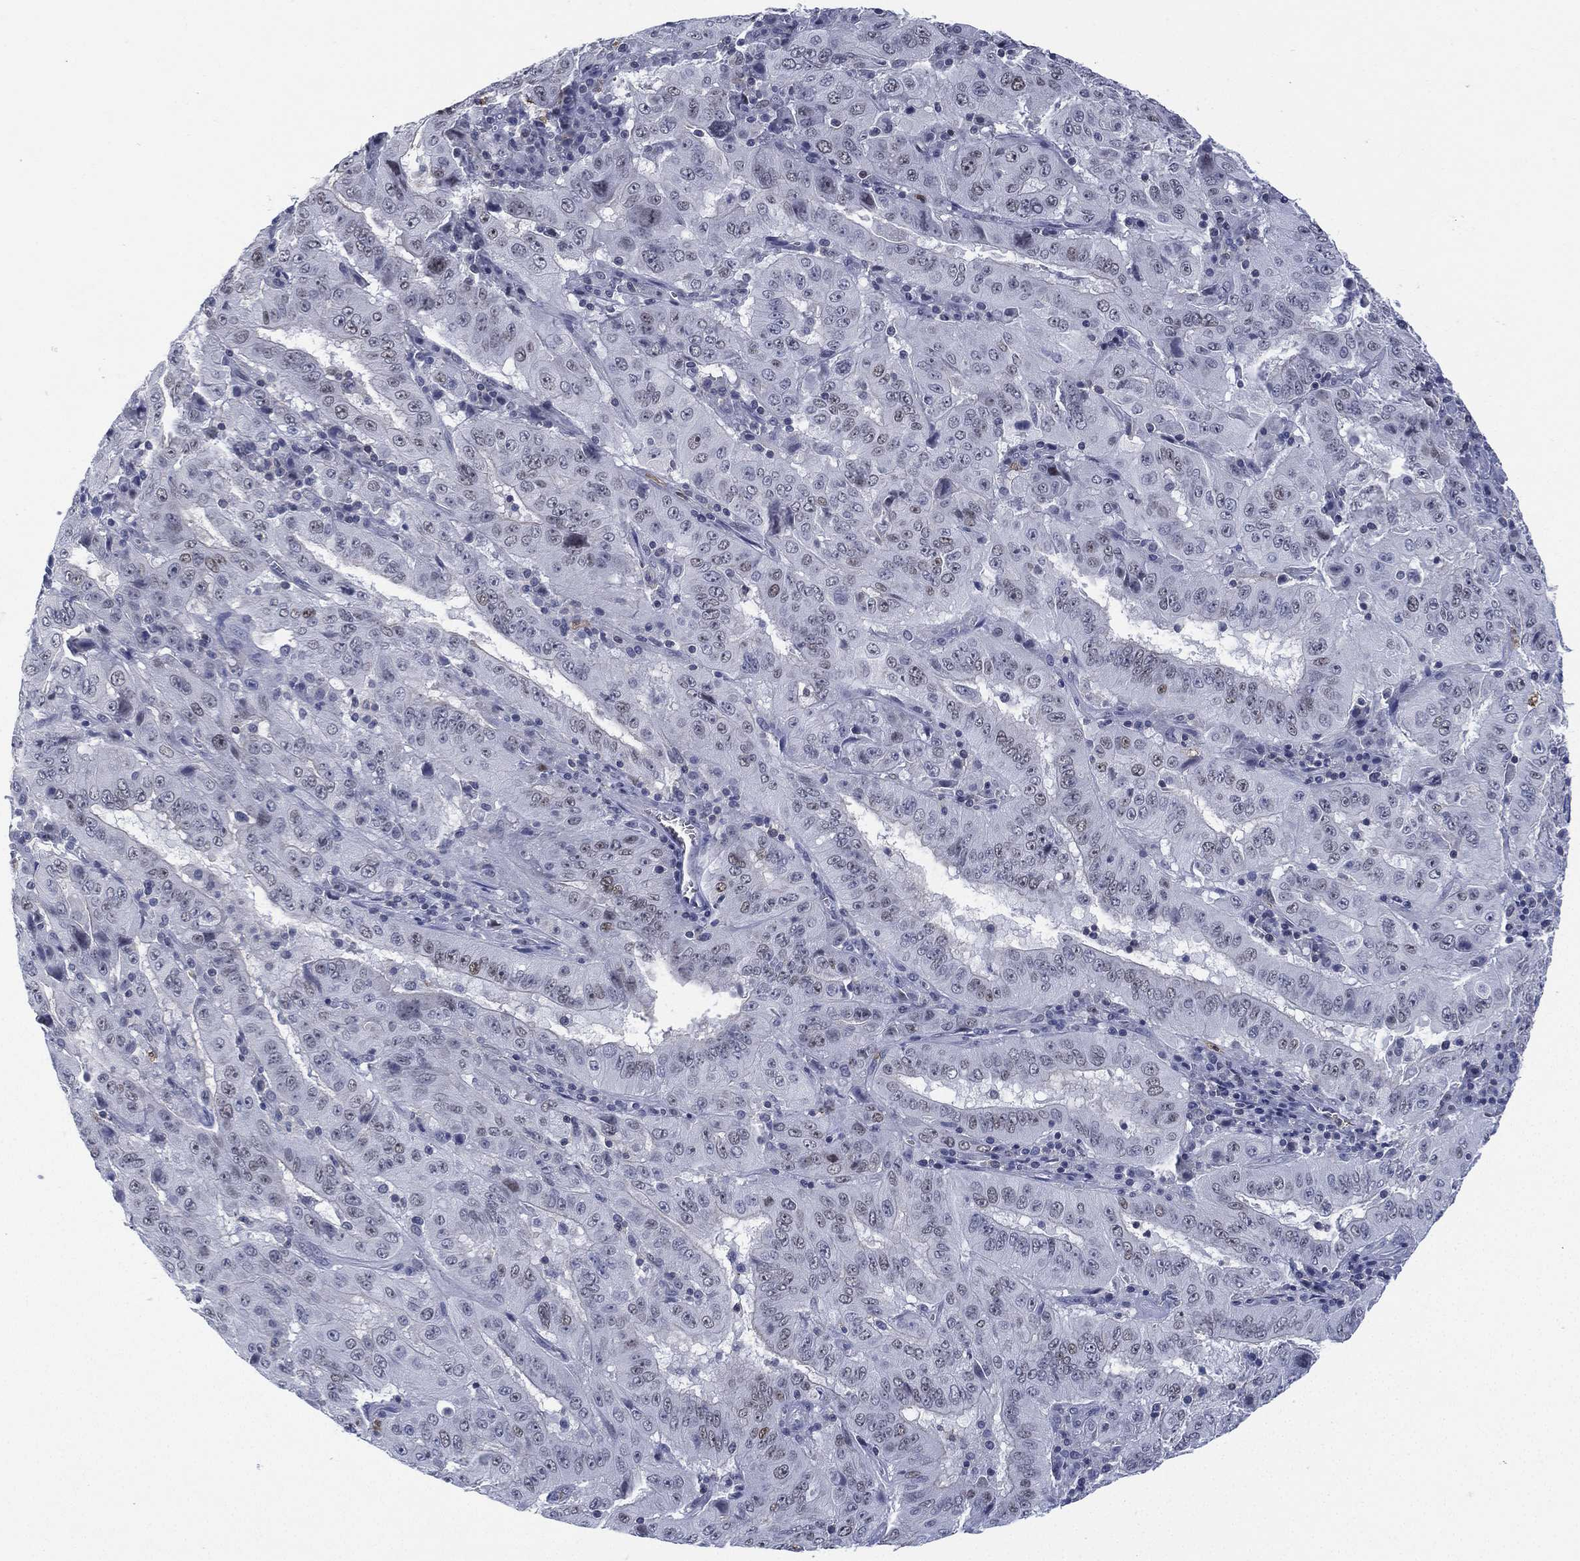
{"staining": {"intensity": "weak", "quantity": "<25%", "location": "nuclear"}, "tissue": "pancreatic cancer", "cell_type": "Tumor cells", "image_type": "cancer", "snomed": [{"axis": "morphology", "description": "Adenocarcinoma, NOS"}, {"axis": "topography", "description": "Pancreas"}], "caption": "Immunohistochemistry image of neoplastic tissue: human adenocarcinoma (pancreatic) stained with DAB reveals no significant protein positivity in tumor cells.", "gene": "ZNF711", "patient": {"sex": "male", "age": 63}}